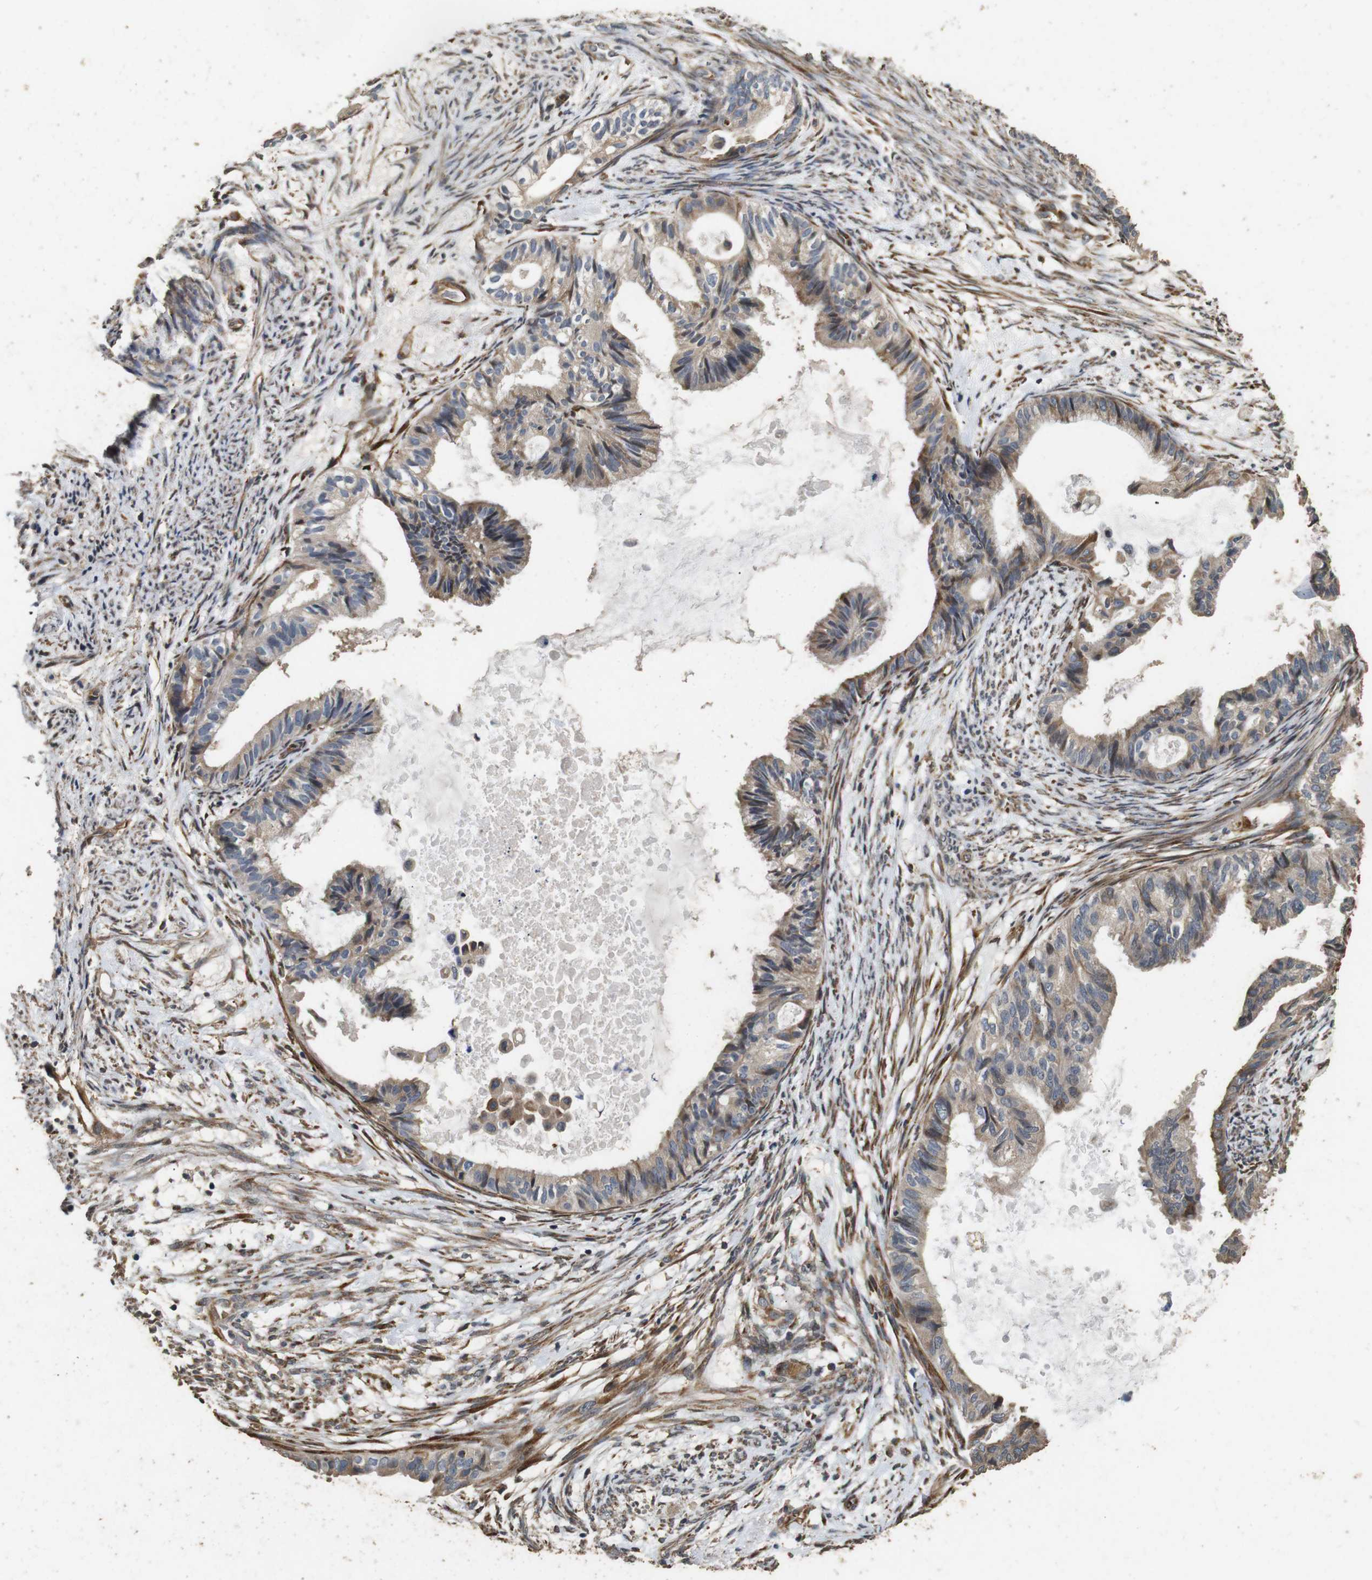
{"staining": {"intensity": "moderate", "quantity": "25%-75%", "location": "cytoplasmic/membranous"}, "tissue": "cervical cancer", "cell_type": "Tumor cells", "image_type": "cancer", "snomed": [{"axis": "morphology", "description": "Normal tissue, NOS"}, {"axis": "morphology", "description": "Adenocarcinoma, NOS"}, {"axis": "topography", "description": "Cervix"}, {"axis": "topography", "description": "Endometrium"}], "caption": "Cervical cancer stained with IHC exhibits moderate cytoplasmic/membranous positivity in about 25%-75% of tumor cells. Immunohistochemistry (ihc) stains the protein in brown and the nuclei are stained blue.", "gene": "CNPY4", "patient": {"sex": "female", "age": 86}}